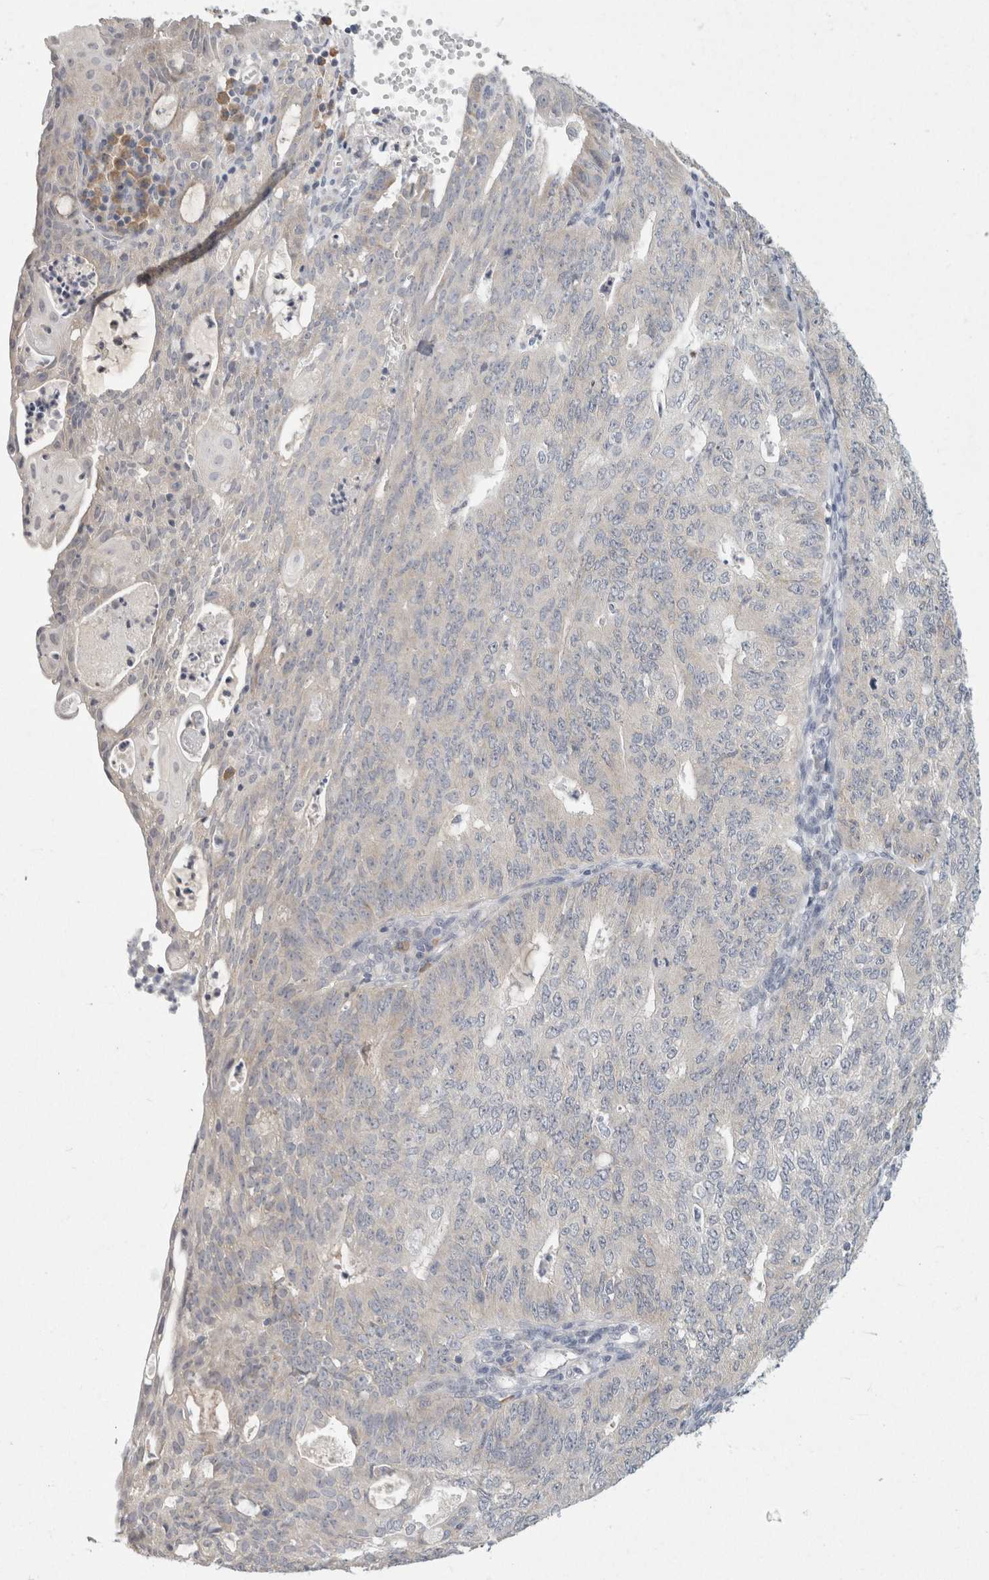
{"staining": {"intensity": "negative", "quantity": "none", "location": "none"}, "tissue": "endometrial cancer", "cell_type": "Tumor cells", "image_type": "cancer", "snomed": [{"axis": "morphology", "description": "Adenocarcinoma, NOS"}, {"axis": "topography", "description": "Endometrium"}], "caption": "DAB immunohistochemical staining of endometrial cancer (adenocarcinoma) exhibits no significant positivity in tumor cells.", "gene": "CHRM4", "patient": {"sex": "female", "age": 32}}